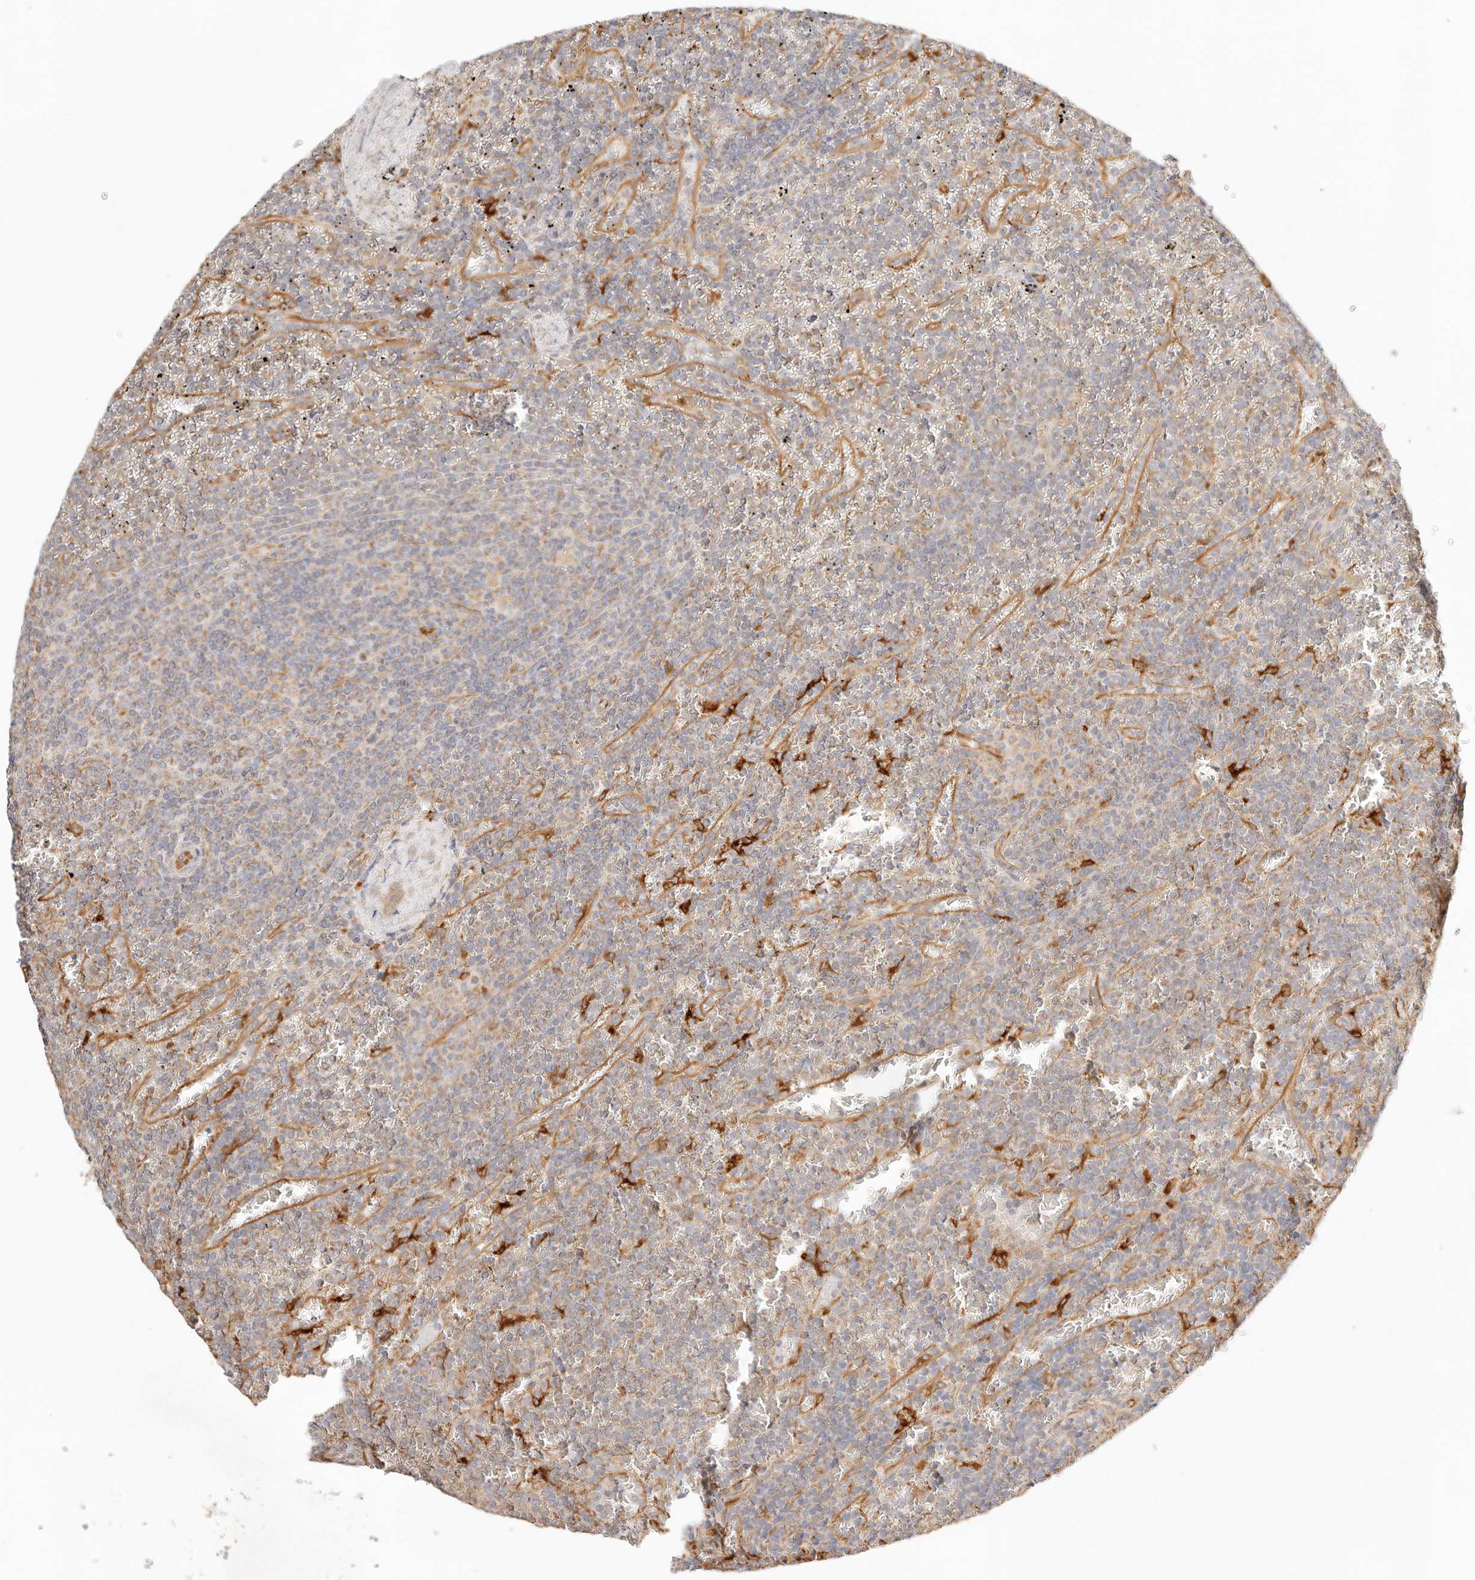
{"staining": {"intensity": "moderate", "quantity": "25%-75%", "location": "cytoplasmic/membranous"}, "tissue": "lymphoma", "cell_type": "Tumor cells", "image_type": "cancer", "snomed": [{"axis": "morphology", "description": "Malignant lymphoma, non-Hodgkin's type, Low grade"}, {"axis": "topography", "description": "Spleen"}], "caption": "The micrograph reveals a brown stain indicating the presence of a protein in the cytoplasmic/membranous of tumor cells in lymphoma. (DAB IHC with brightfield microscopy, high magnification).", "gene": "ZC3H11A", "patient": {"sex": "female", "age": 19}}